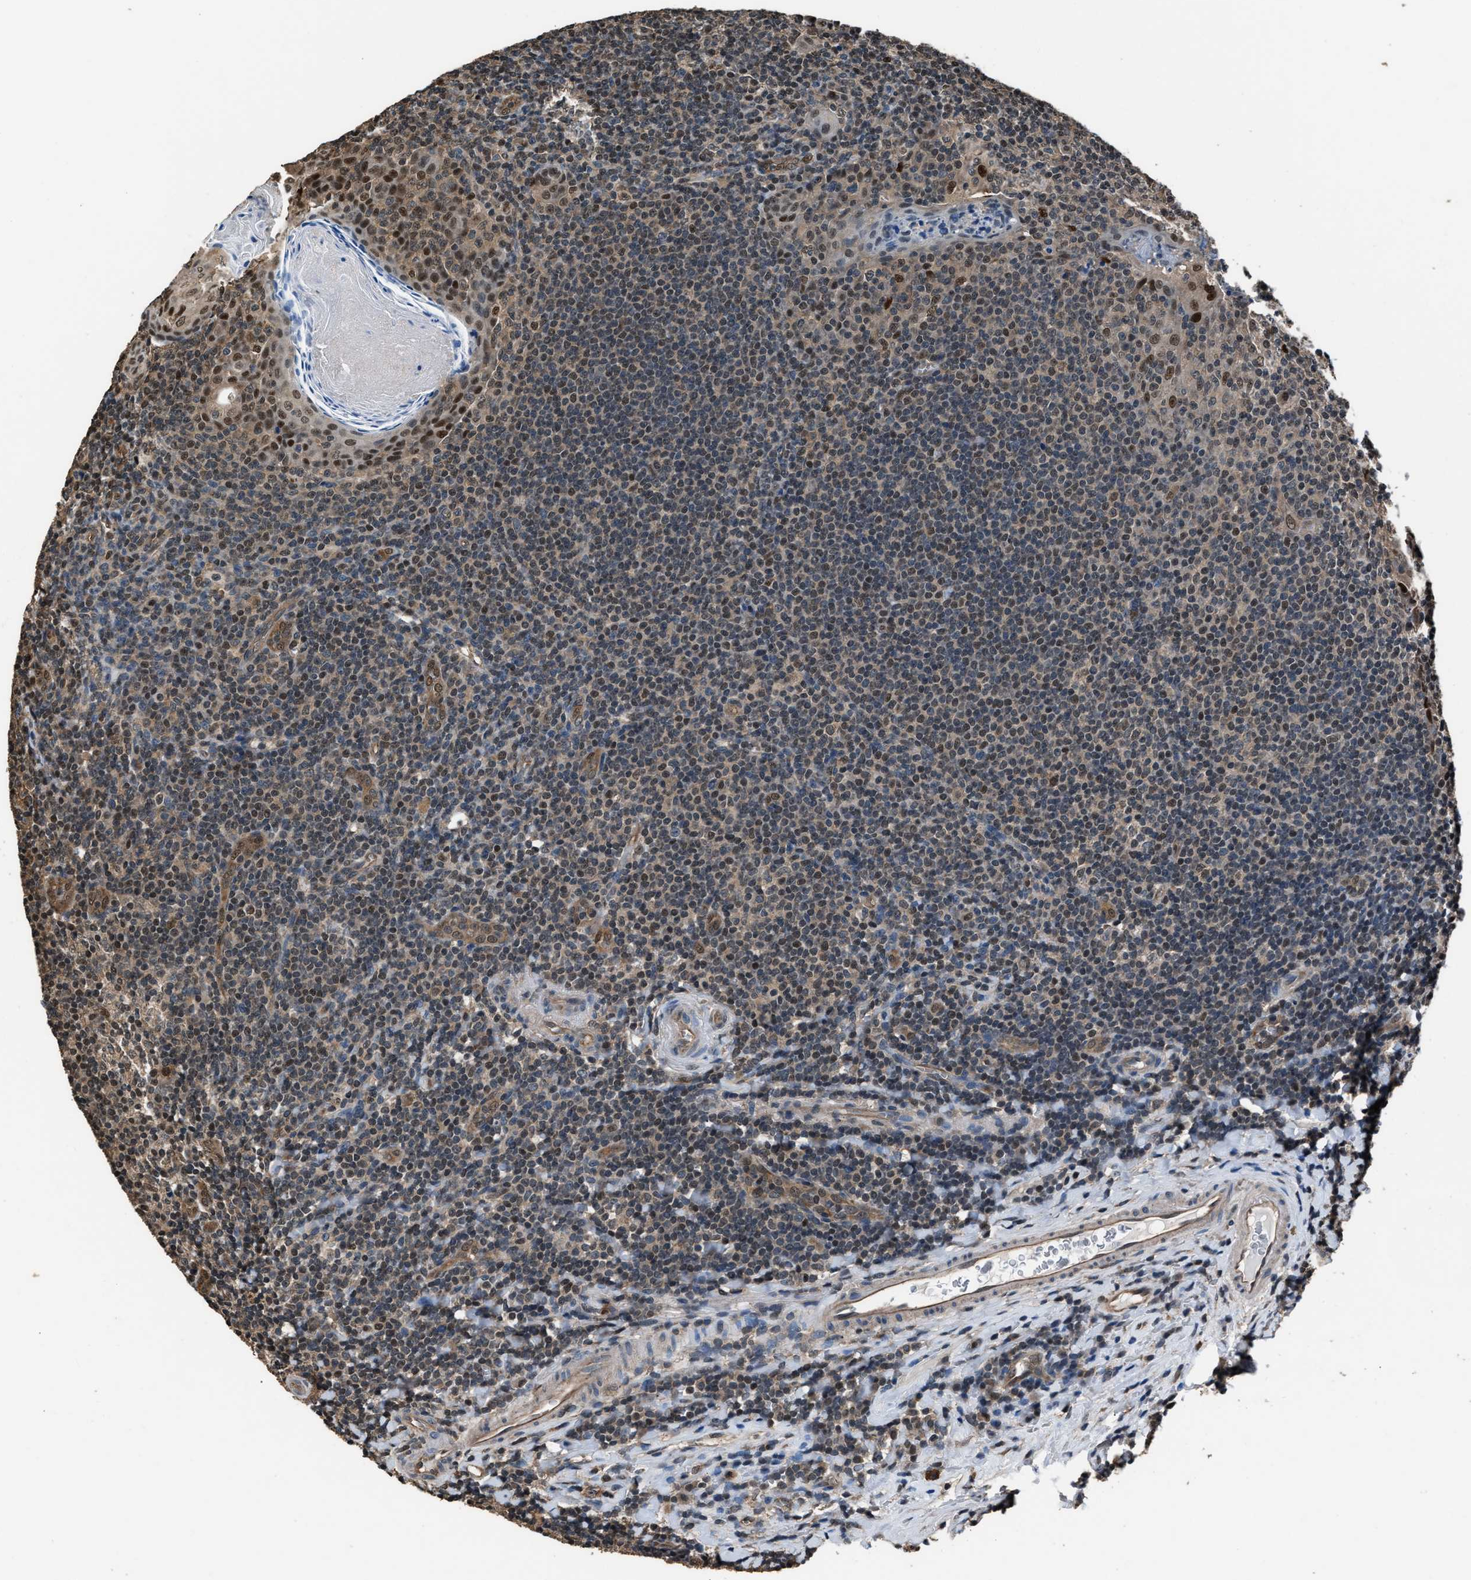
{"staining": {"intensity": "moderate", "quantity": ">75%", "location": "cytoplasmic/membranous,nuclear"}, "tissue": "tonsil", "cell_type": "Germinal center cells", "image_type": "normal", "snomed": [{"axis": "morphology", "description": "Normal tissue, NOS"}, {"axis": "topography", "description": "Tonsil"}], "caption": "Immunohistochemistry photomicrograph of benign tonsil stained for a protein (brown), which demonstrates medium levels of moderate cytoplasmic/membranous,nuclear staining in about >75% of germinal center cells.", "gene": "DFFA", "patient": {"sex": "male", "age": 37}}